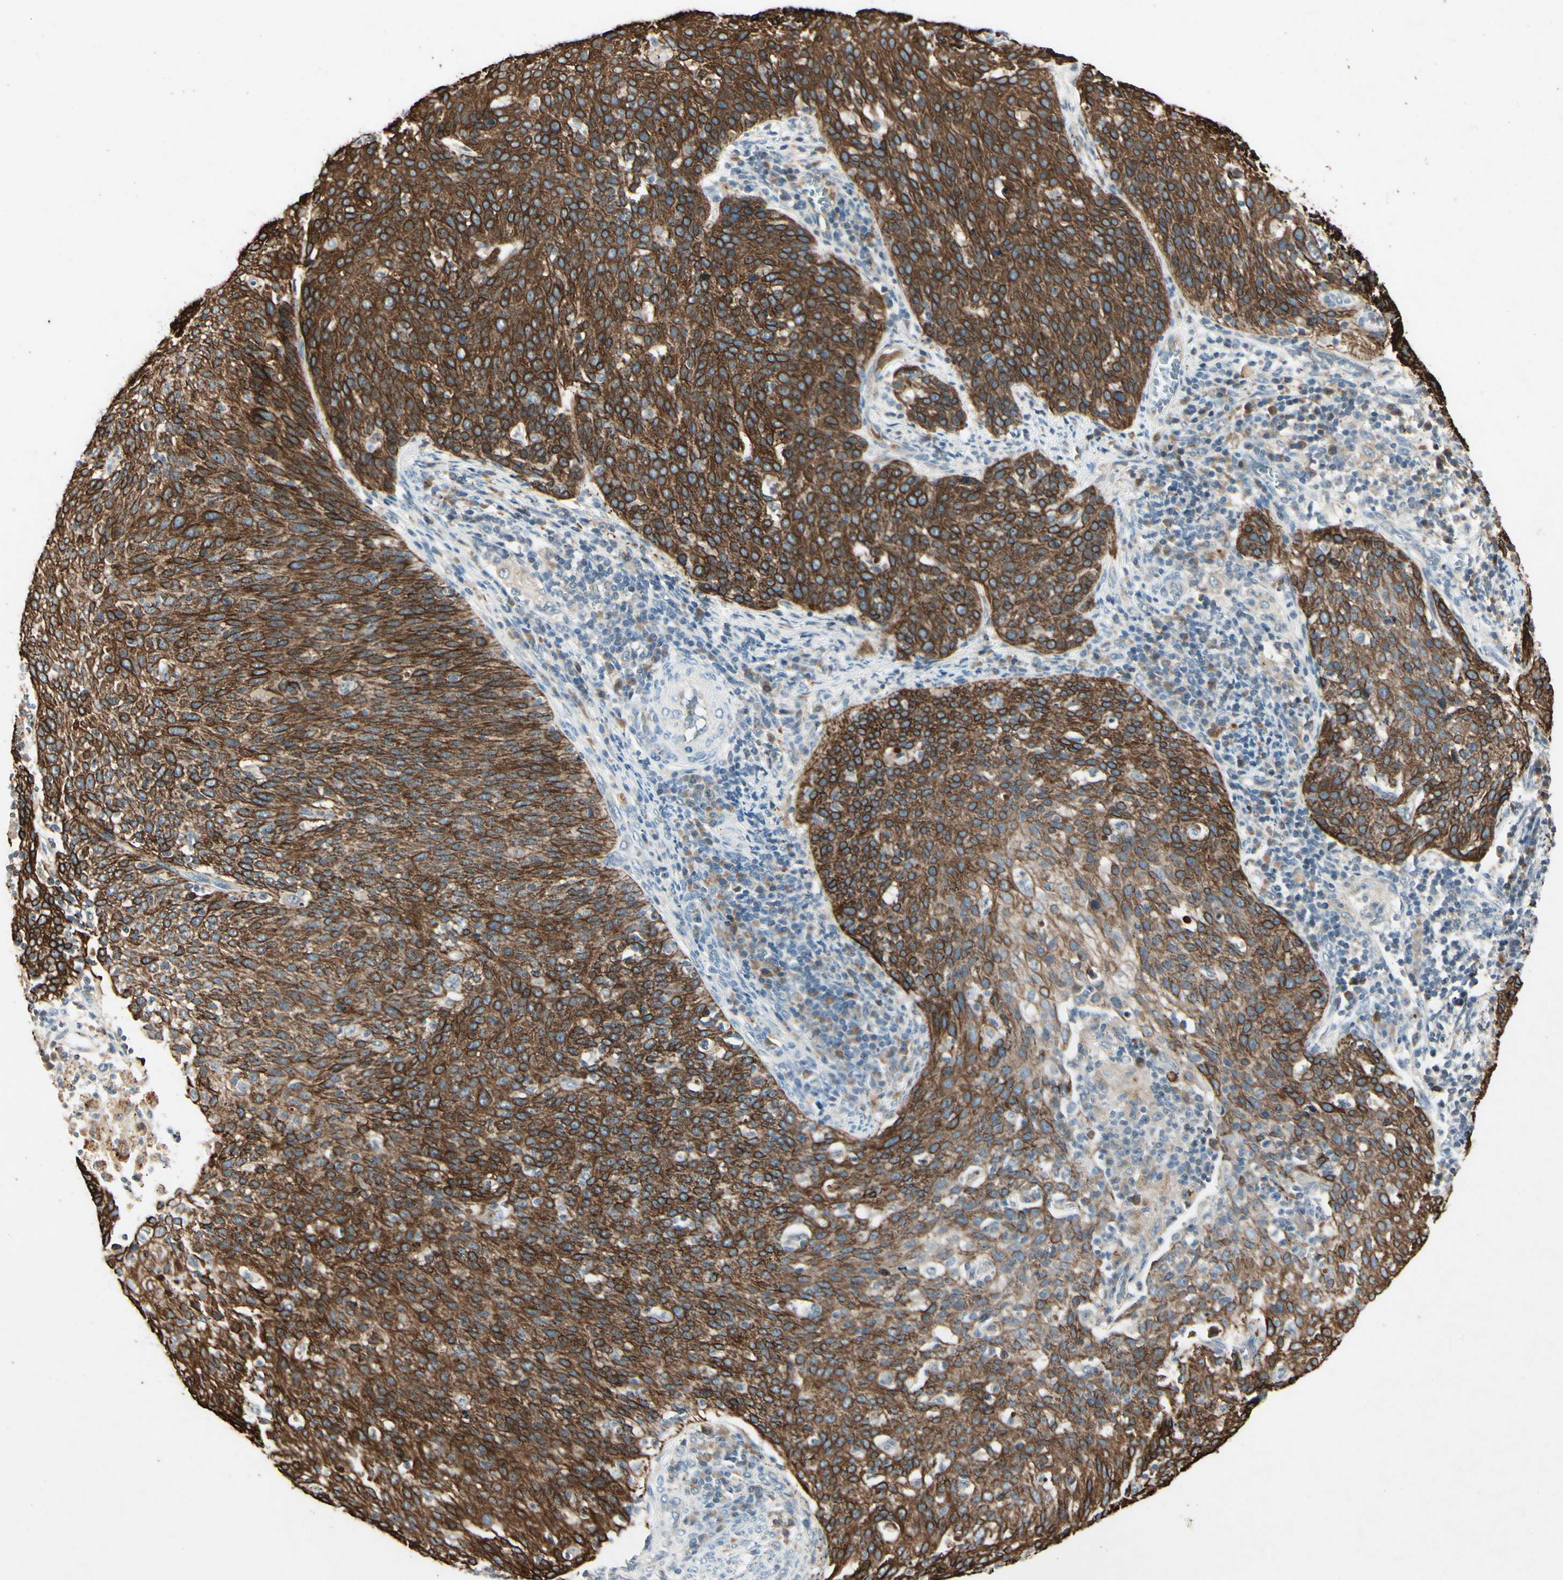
{"staining": {"intensity": "strong", "quantity": ">75%", "location": "cytoplasmic/membranous"}, "tissue": "cervical cancer", "cell_type": "Tumor cells", "image_type": "cancer", "snomed": [{"axis": "morphology", "description": "Squamous cell carcinoma, NOS"}, {"axis": "topography", "description": "Cervix"}], "caption": "Immunohistochemistry staining of cervical squamous cell carcinoma, which exhibits high levels of strong cytoplasmic/membranous staining in about >75% of tumor cells indicating strong cytoplasmic/membranous protein positivity. The staining was performed using DAB (3,3'-diaminobenzidine) (brown) for protein detection and nuclei were counterstained in hematoxylin (blue).", "gene": "SKIL", "patient": {"sex": "female", "age": 38}}